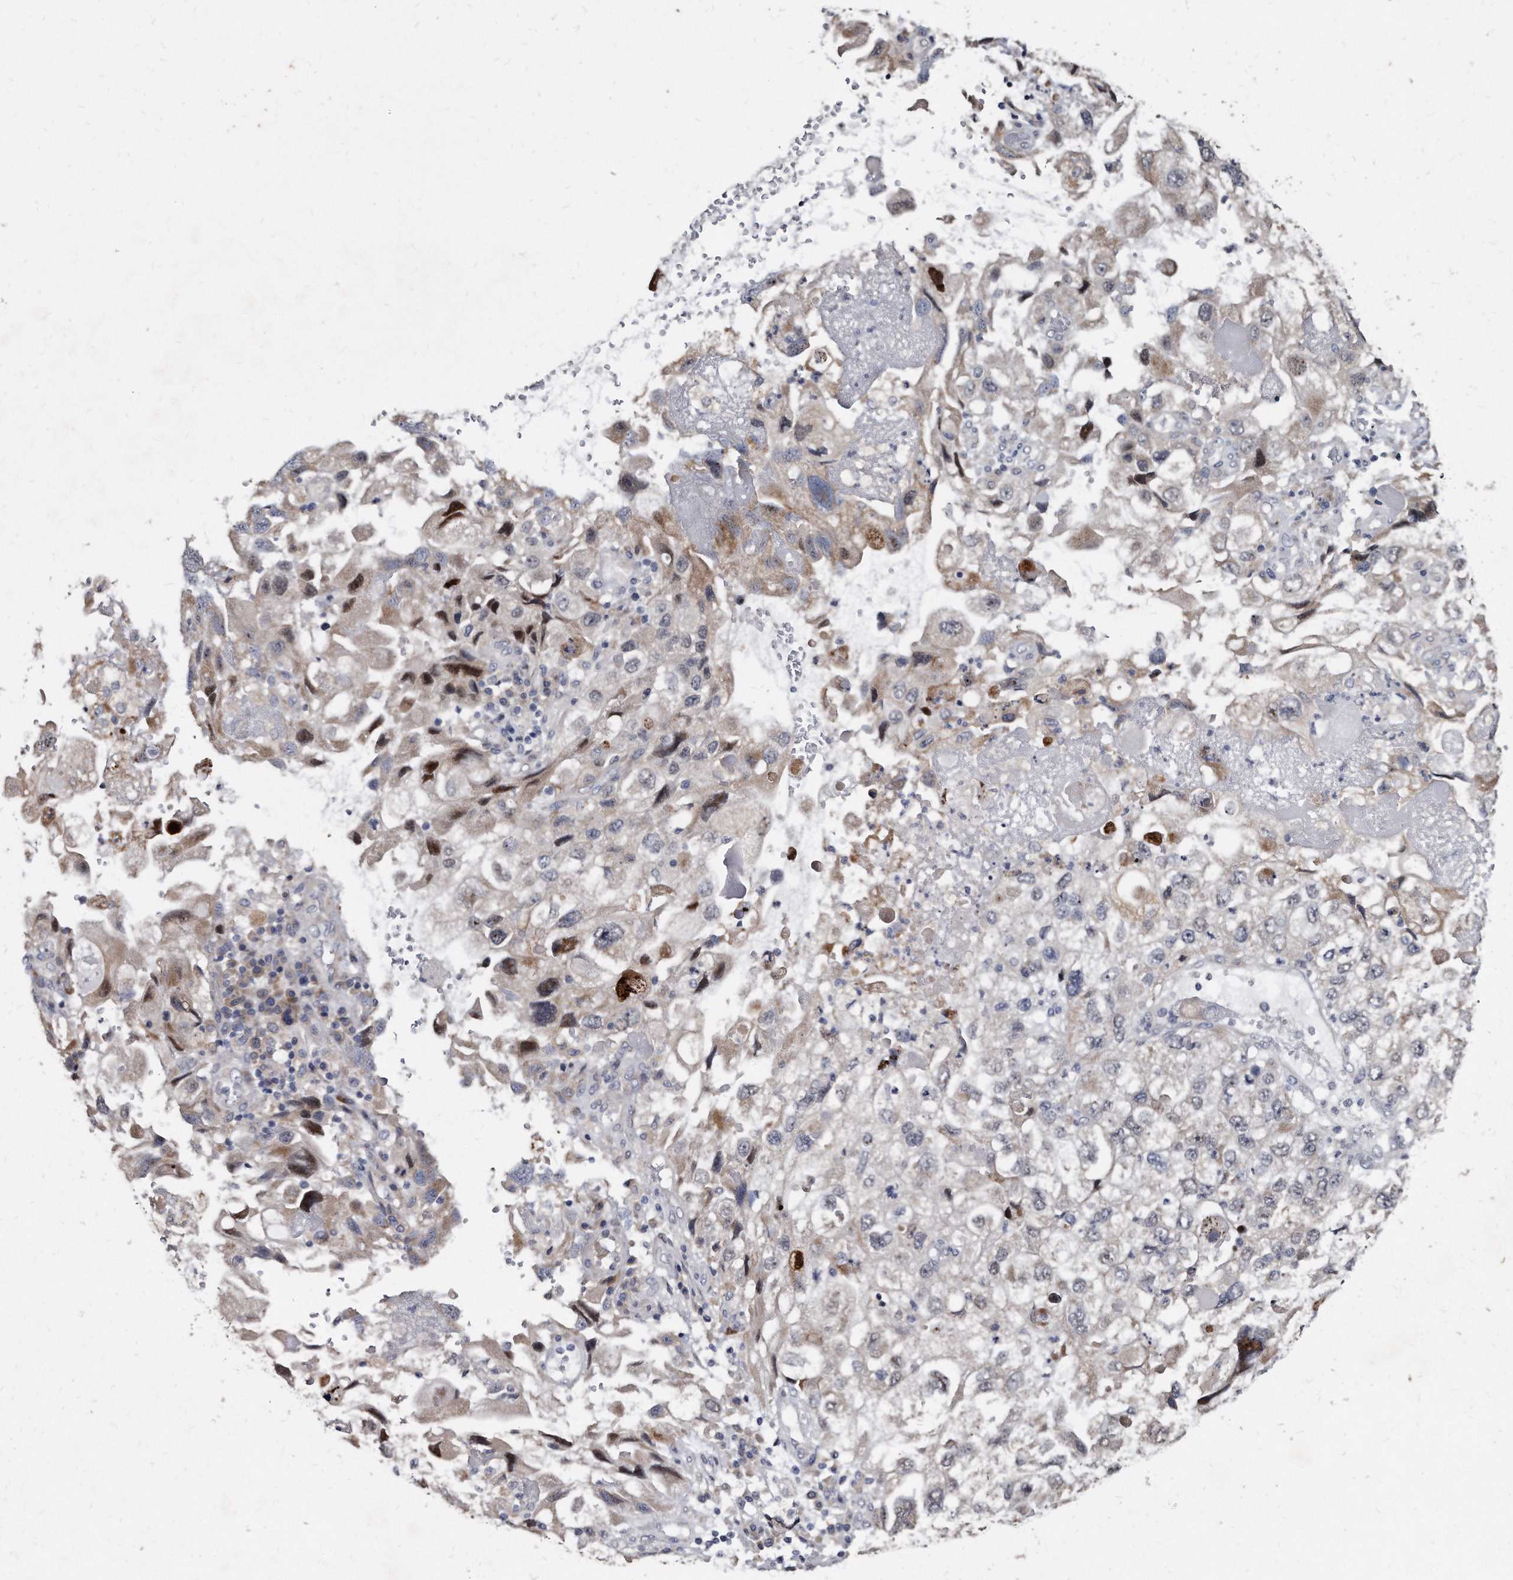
{"staining": {"intensity": "moderate", "quantity": "<25%", "location": "cytoplasmic/membranous,nuclear"}, "tissue": "endometrial cancer", "cell_type": "Tumor cells", "image_type": "cancer", "snomed": [{"axis": "morphology", "description": "Adenocarcinoma, NOS"}, {"axis": "topography", "description": "Endometrium"}], "caption": "An image of human endometrial cancer stained for a protein displays moderate cytoplasmic/membranous and nuclear brown staining in tumor cells. (Brightfield microscopy of DAB IHC at high magnification).", "gene": "KLHDC3", "patient": {"sex": "female", "age": 49}}